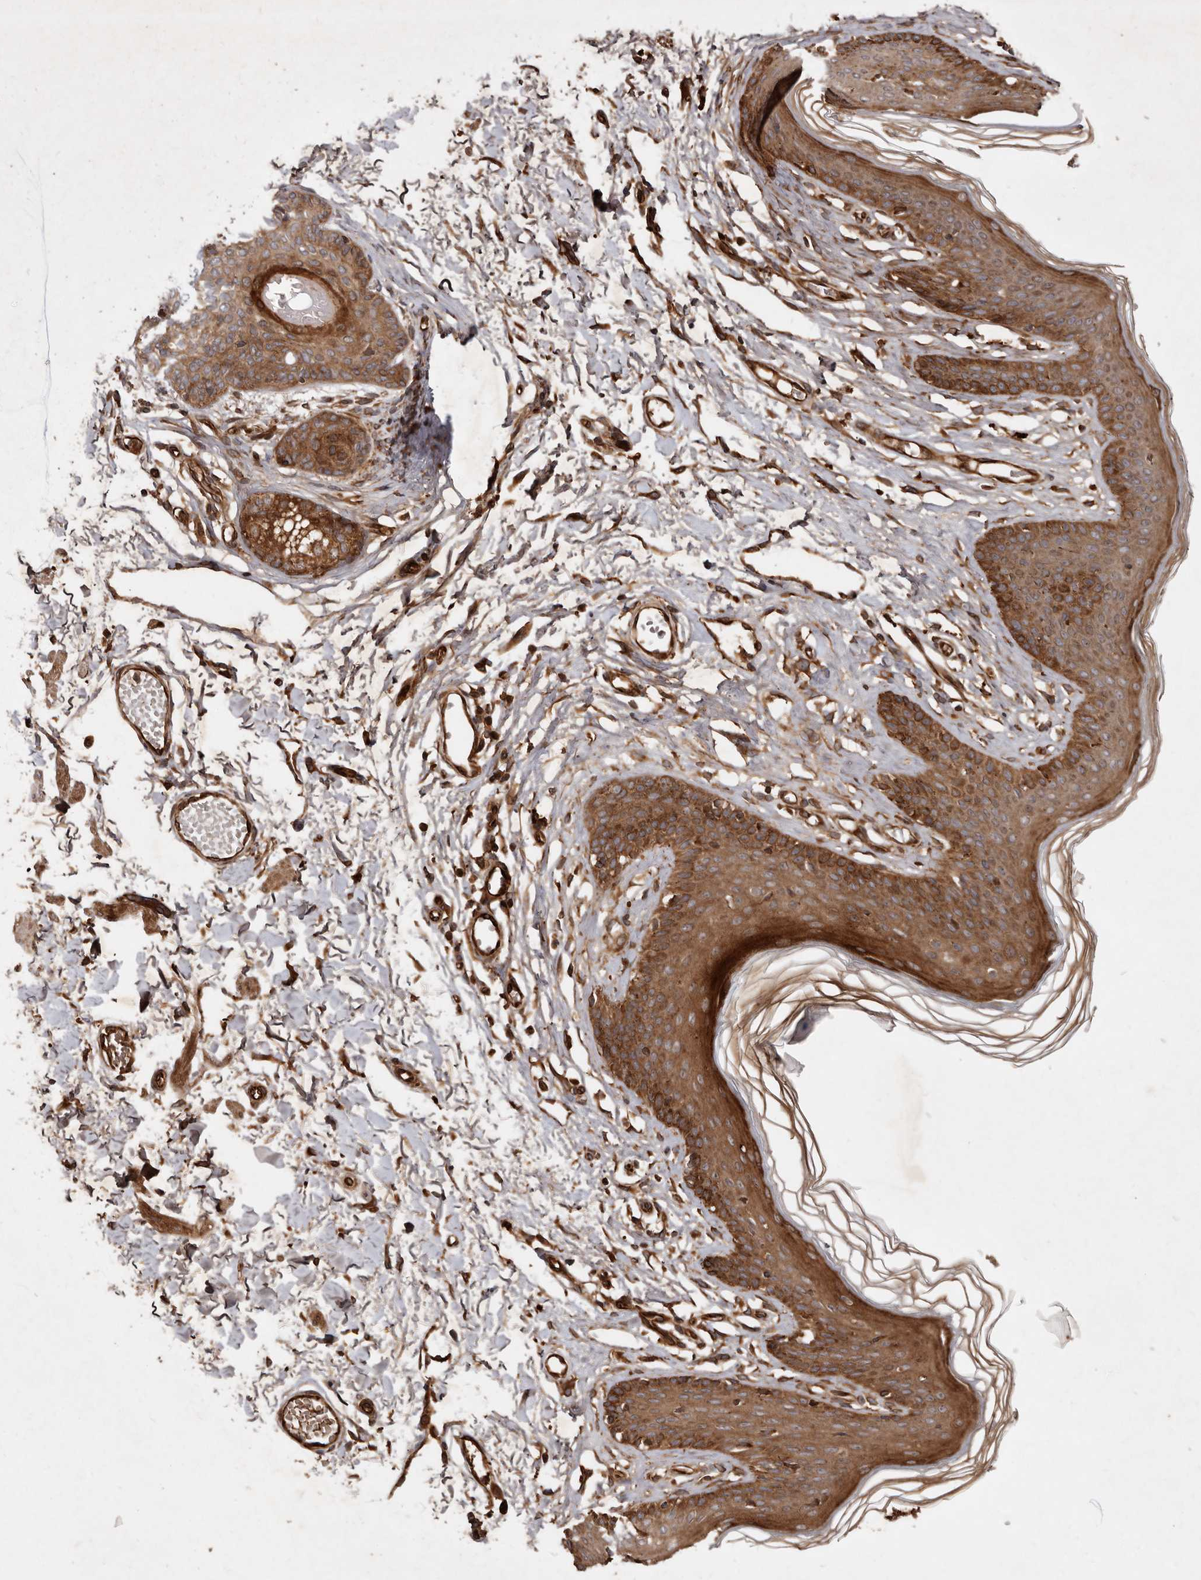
{"staining": {"intensity": "moderate", "quantity": ">75%", "location": "cytoplasmic/membranous"}, "tissue": "skin", "cell_type": "Epidermal cells", "image_type": "normal", "snomed": [{"axis": "morphology", "description": "Normal tissue, NOS"}, {"axis": "morphology", "description": "Squamous cell carcinoma, NOS"}, {"axis": "topography", "description": "Vulva"}], "caption": "Approximately >75% of epidermal cells in benign skin display moderate cytoplasmic/membranous protein positivity as visualized by brown immunohistochemical staining.", "gene": "STK36", "patient": {"sex": "female", "age": 85}}